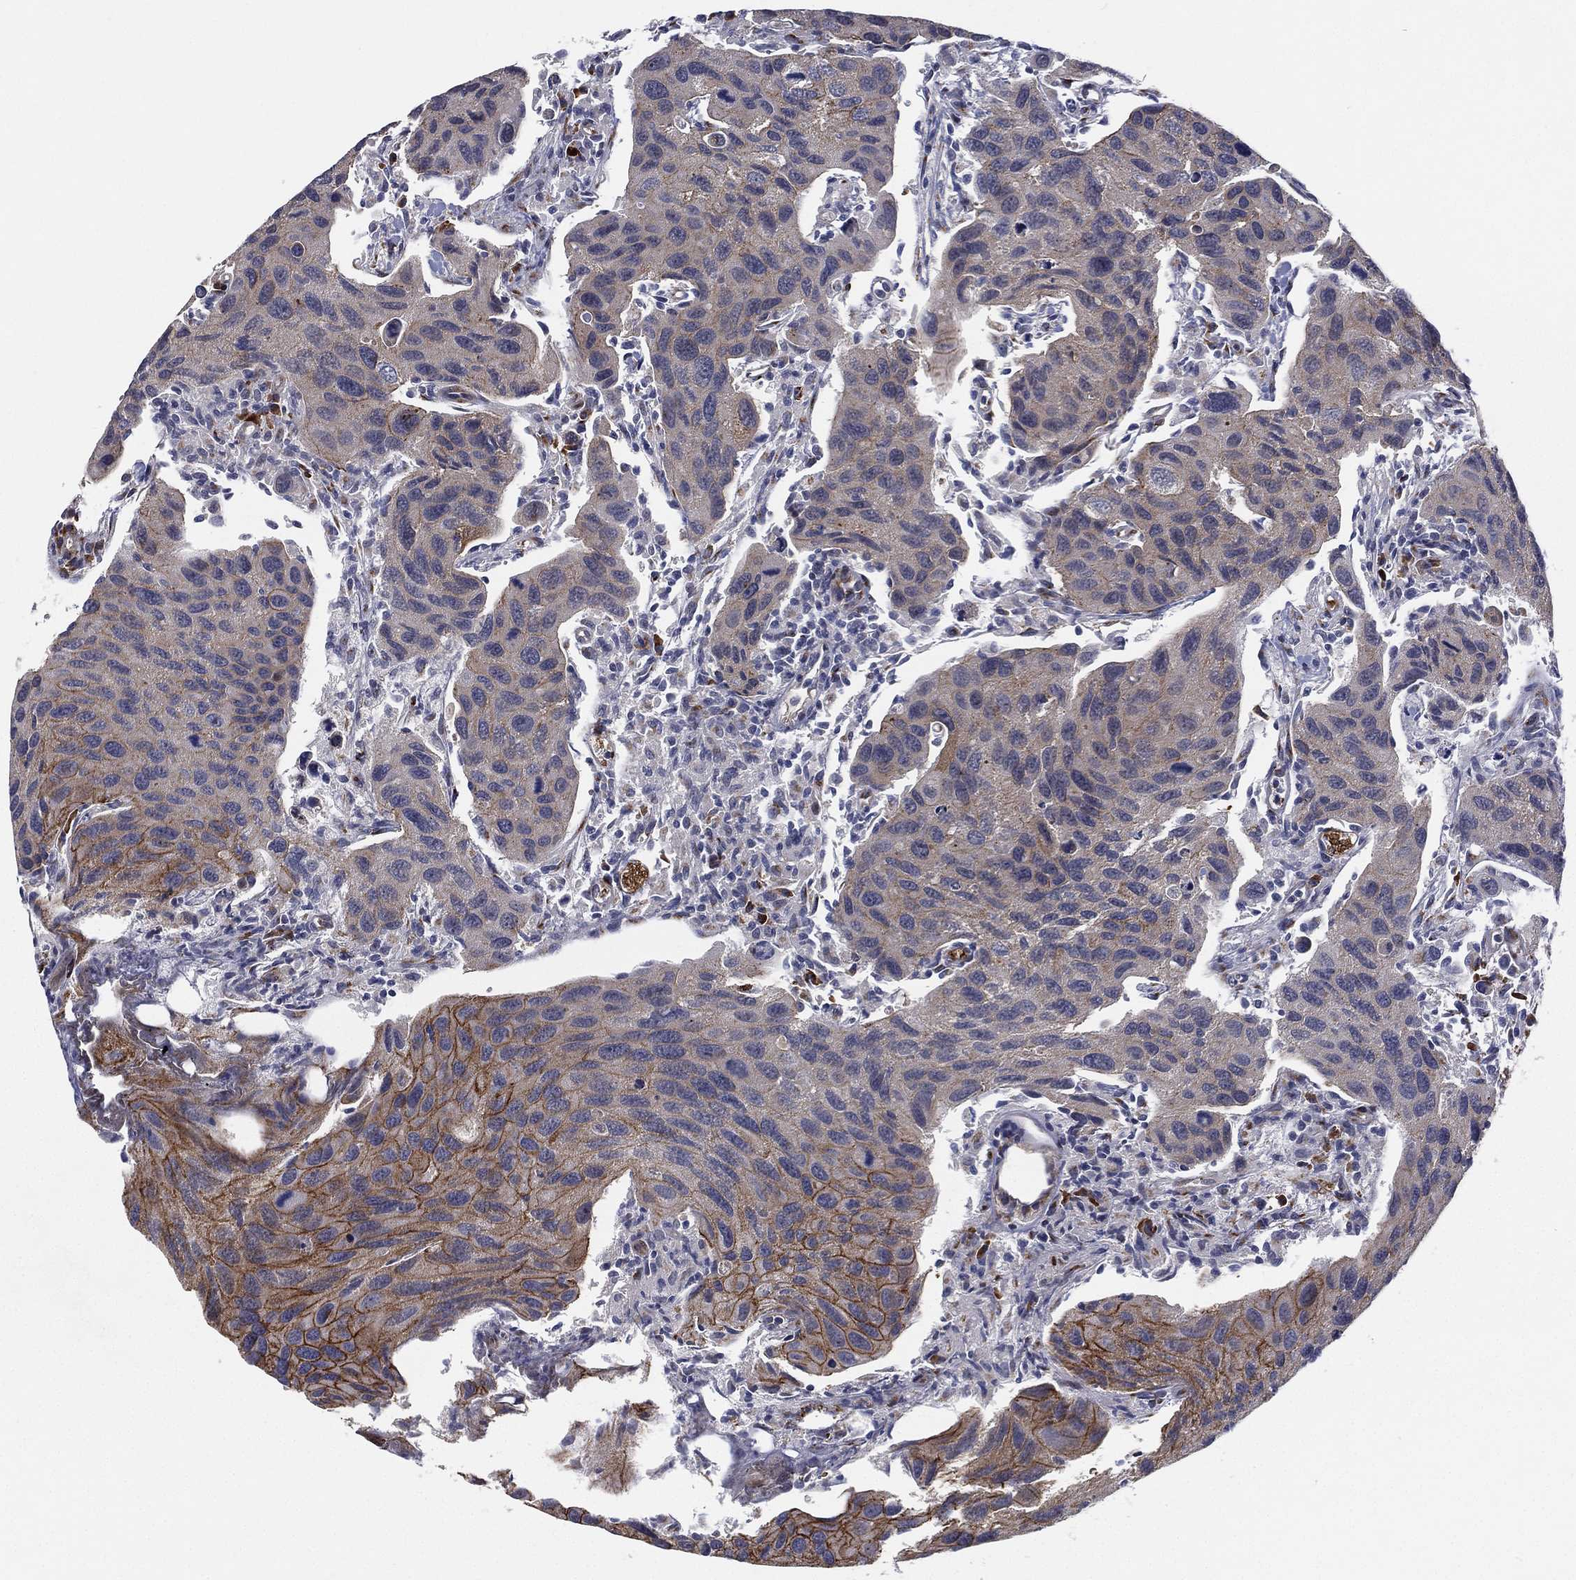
{"staining": {"intensity": "strong", "quantity": "25%-75%", "location": "cytoplasmic/membranous,nuclear"}, "tissue": "urothelial cancer", "cell_type": "Tumor cells", "image_type": "cancer", "snomed": [{"axis": "morphology", "description": "Urothelial carcinoma, High grade"}, {"axis": "topography", "description": "Urinary bladder"}], "caption": "Tumor cells show high levels of strong cytoplasmic/membranous and nuclear expression in about 25%-75% of cells in human urothelial cancer.", "gene": "VHL", "patient": {"sex": "male", "age": 79}}